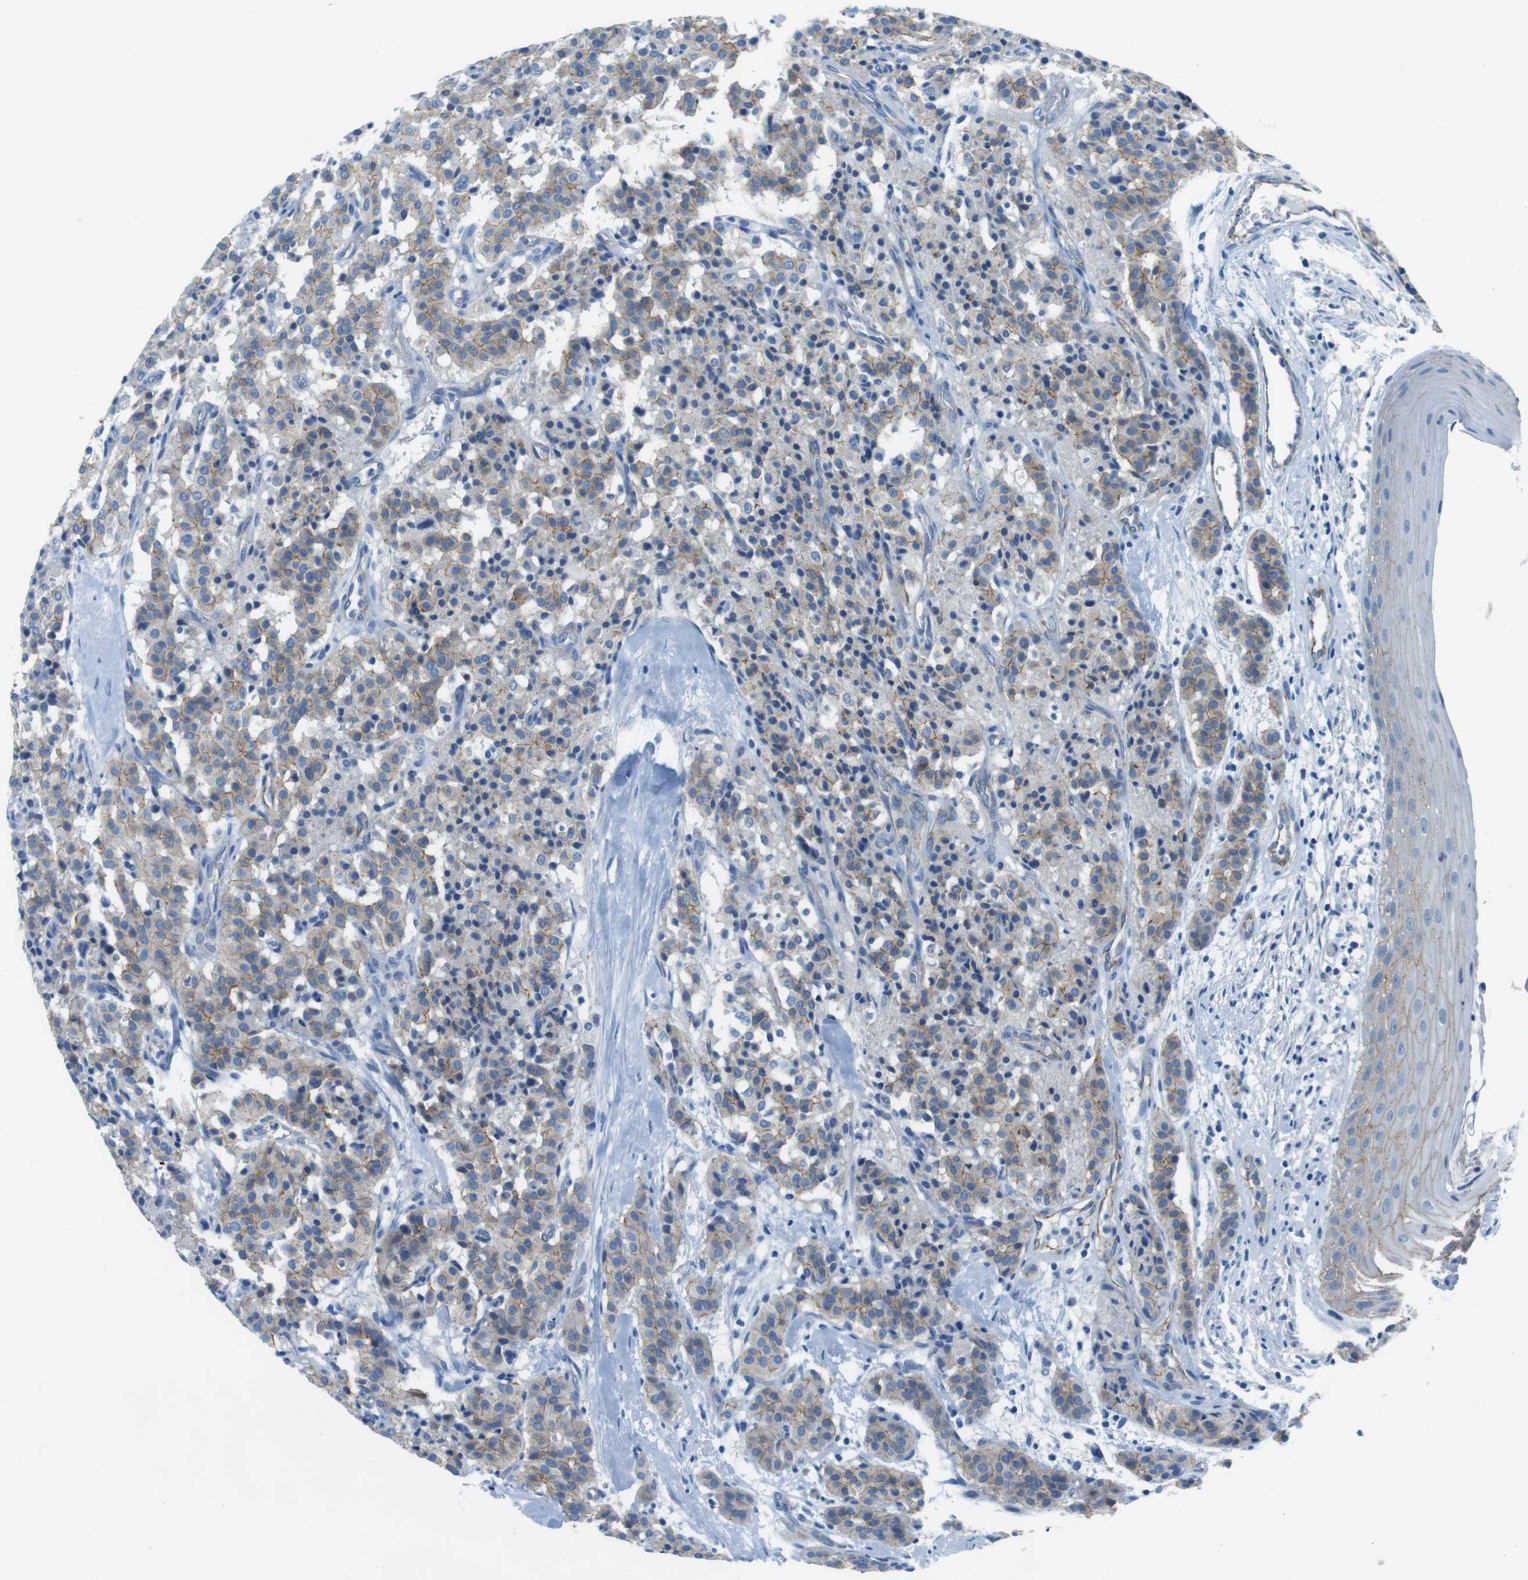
{"staining": {"intensity": "weak", "quantity": ">75%", "location": "cytoplasmic/membranous"}, "tissue": "carcinoid", "cell_type": "Tumor cells", "image_type": "cancer", "snomed": [{"axis": "morphology", "description": "Carcinoid, malignant, NOS"}, {"axis": "topography", "description": "Lung"}], "caption": "Protein expression analysis of carcinoid reveals weak cytoplasmic/membranous expression in approximately >75% of tumor cells.", "gene": "SLC6A6", "patient": {"sex": "male", "age": 30}}